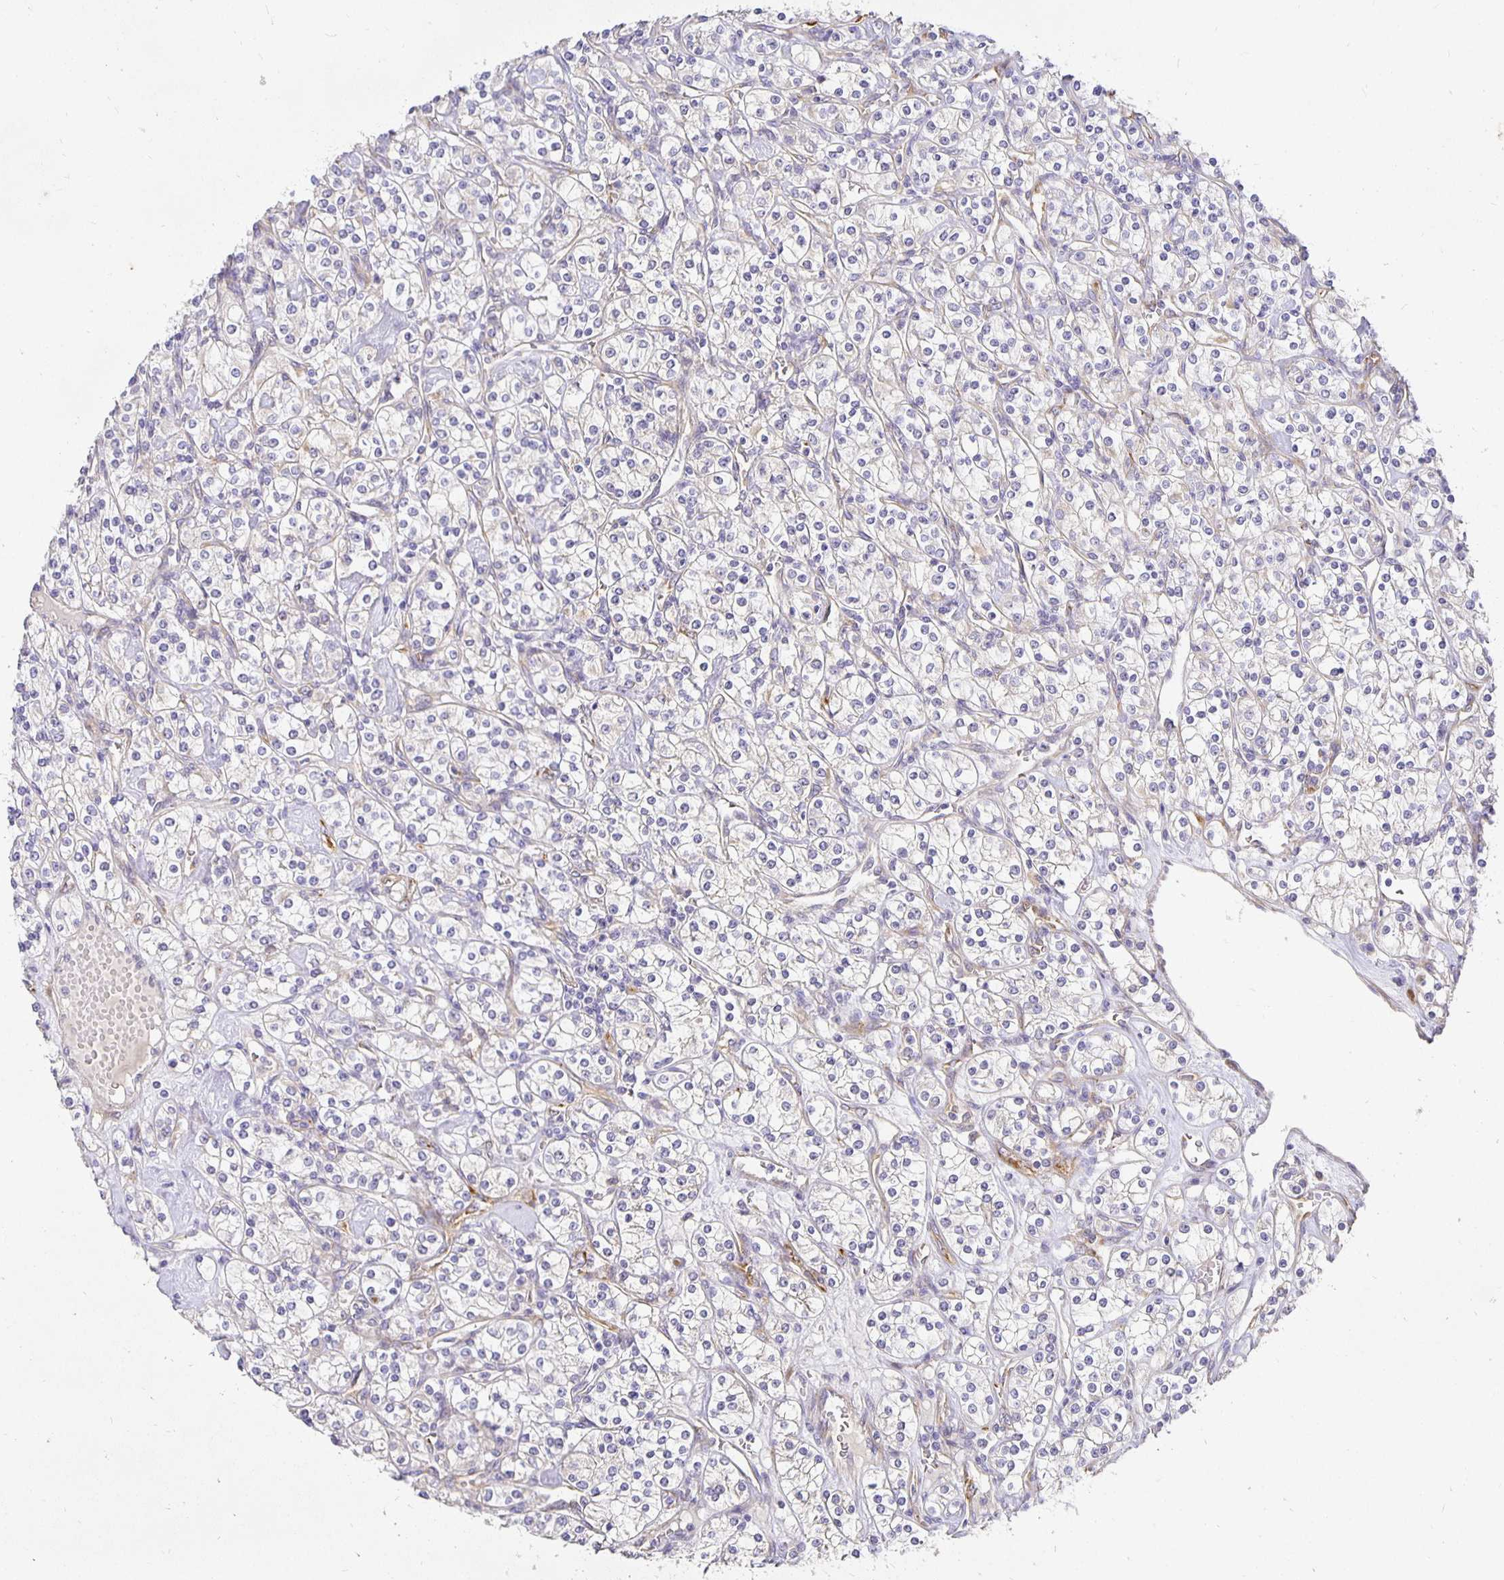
{"staining": {"intensity": "negative", "quantity": "none", "location": "none"}, "tissue": "renal cancer", "cell_type": "Tumor cells", "image_type": "cancer", "snomed": [{"axis": "morphology", "description": "Adenocarcinoma, NOS"}, {"axis": "topography", "description": "Kidney"}], "caption": "DAB immunohistochemical staining of human renal adenocarcinoma exhibits no significant expression in tumor cells.", "gene": "PLOD1", "patient": {"sex": "male", "age": 77}}